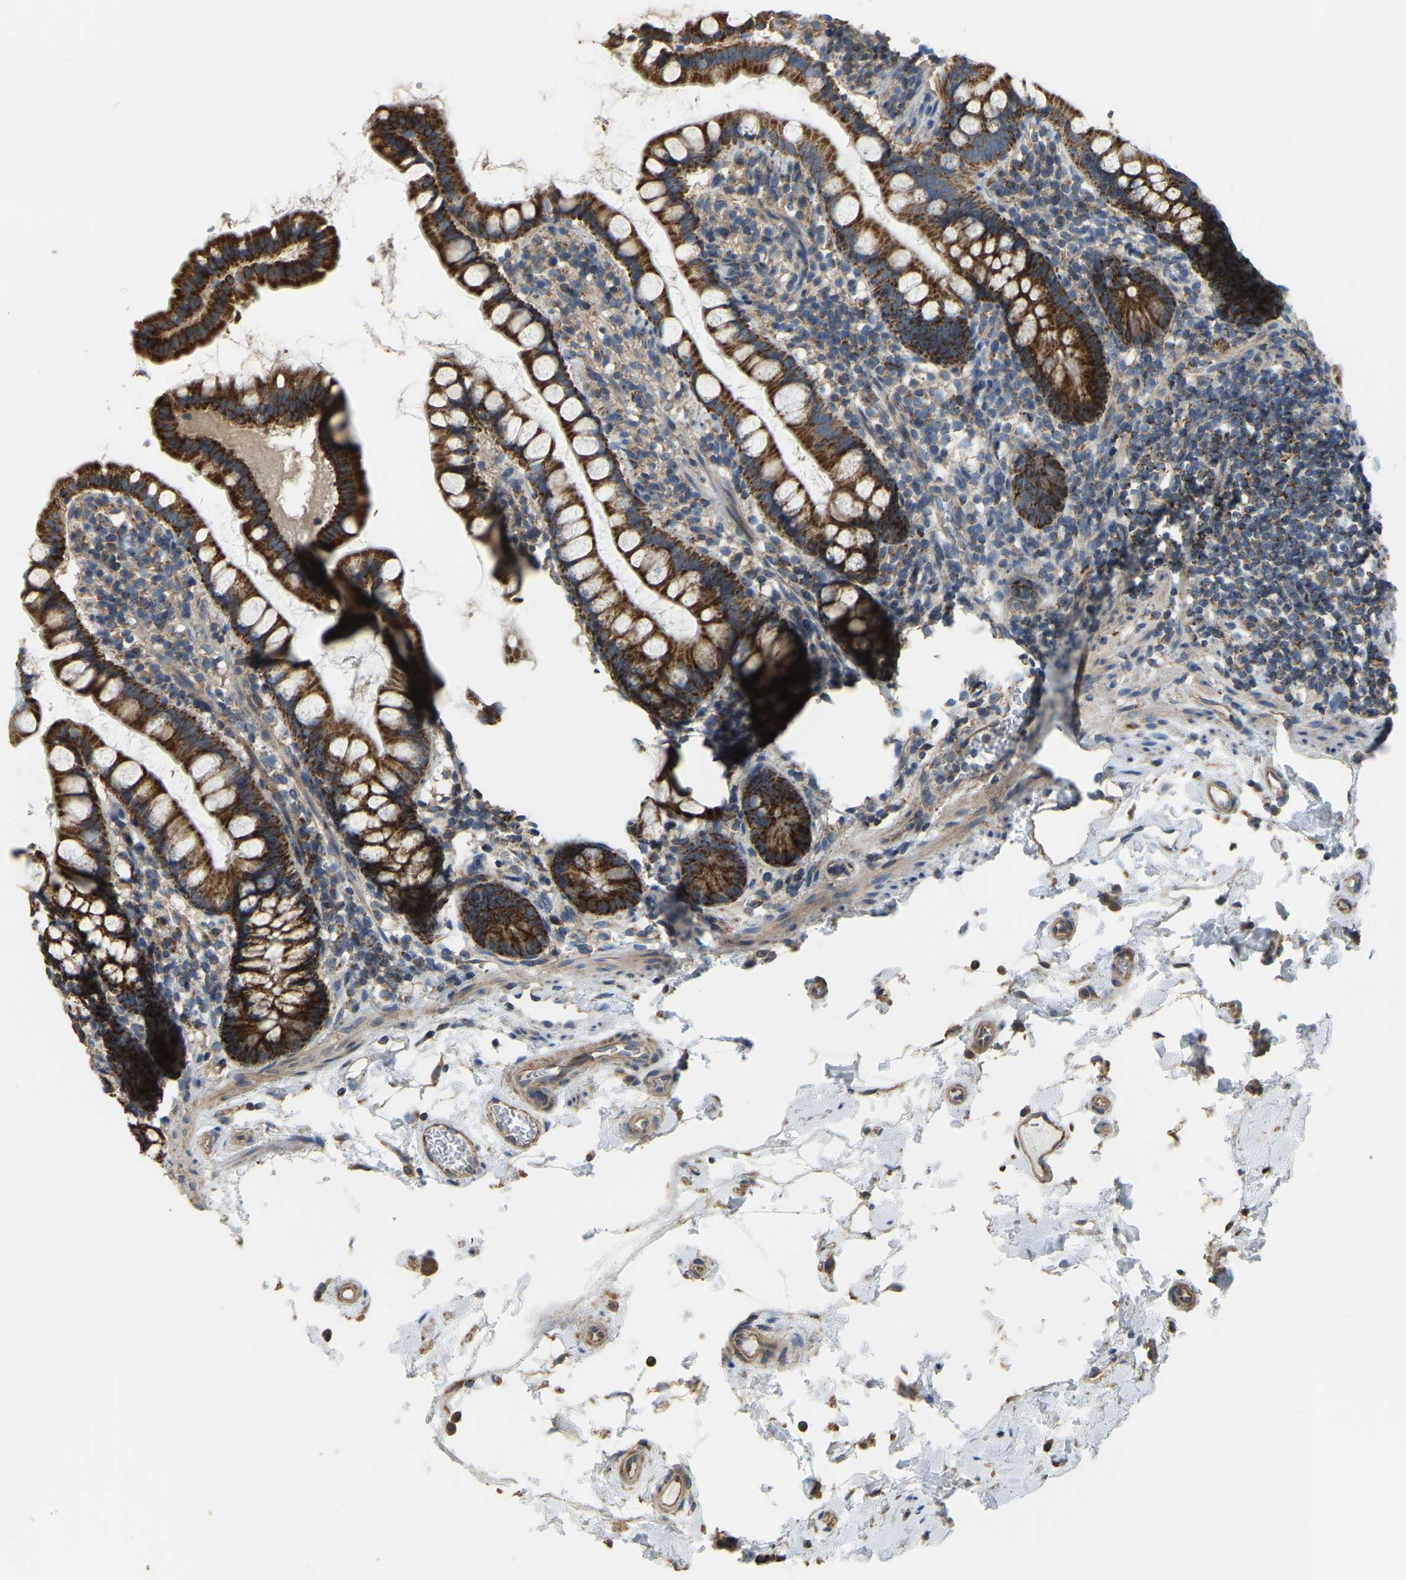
{"staining": {"intensity": "strong", "quantity": ">75%", "location": "cytoplasmic/membranous"}, "tissue": "small intestine", "cell_type": "Glandular cells", "image_type": "normal", "snomed": [{"axis": "morphology", "description": "Normal tissue, NOS"}, {"axis": "topography", "description": "Small intestine"}], "caption": "Immunohistochemistry micrograph of unremarkable small intestine stained for a protein (brown), which shows high levels of strong cytoplasmic/membranous staining in about >75% of glandular cells.", "gene": "PSMD7", "patient": {"sex": "female", "age": 84}}